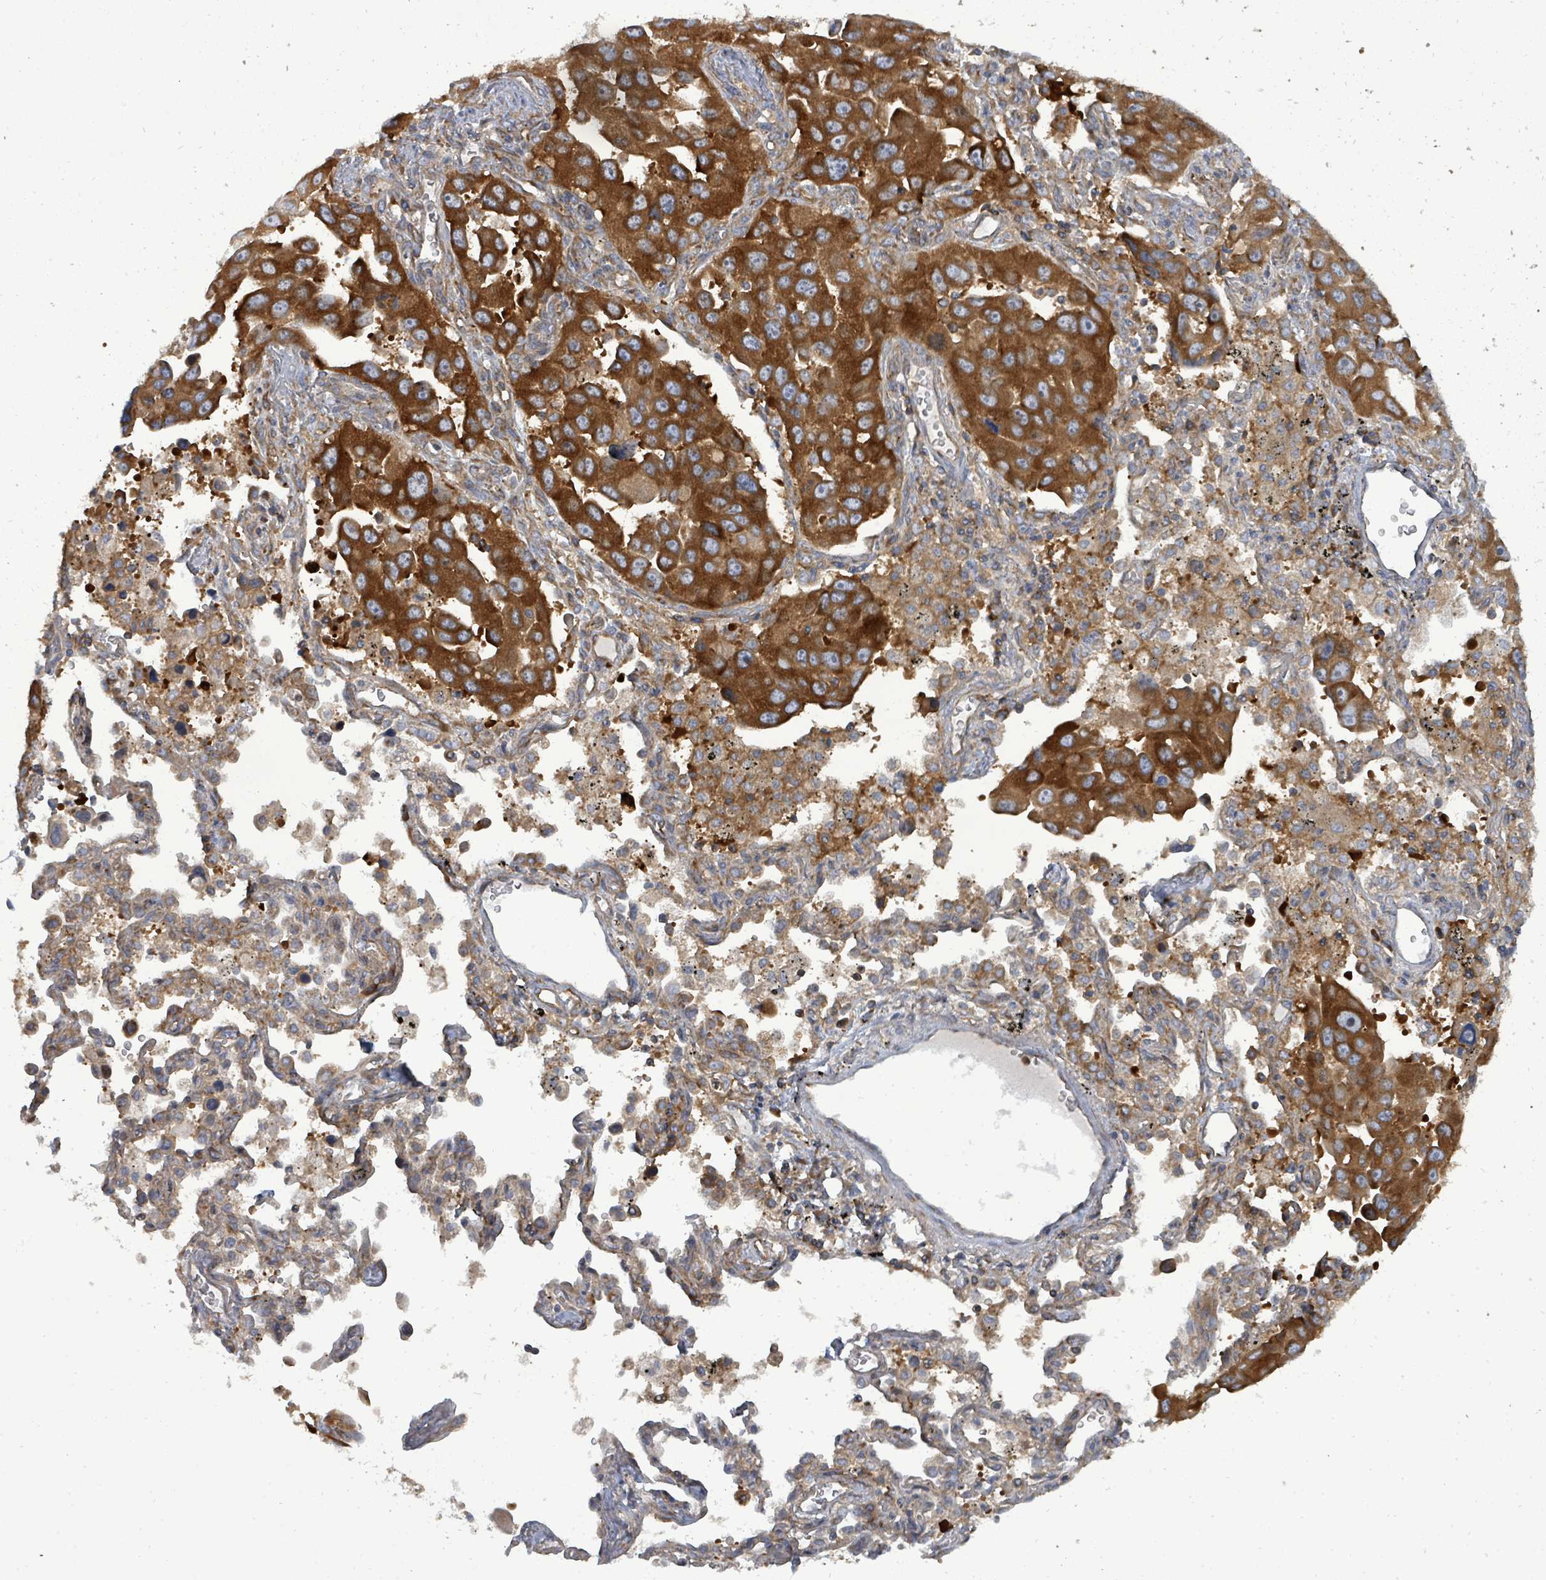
{"staining": {"intensity": "strong", "quantity": ">75%", "location": "cytoplasmic/membranous"}, "tissue": "lung cancer", "cell_type": "Tumor cells", "image_type": "cancer", "snomed": [{"axis": "morphology", "description": "Adenocarcinoma, NOS"}, {"axis": "topography", "description": "Lung"}], "caption": "The histopathology image reveals staining of lung adenocarcinoma, revealing strong cytoplasmic/membranous protein expression (brown color) within tumor cells. The staining was performed using DAB, with brown indicating positive protein expression. Nuclei are stained blue with hematoxylin.", "gene": "EIF3C", "patient": {"sex": "male", "age": 66}}